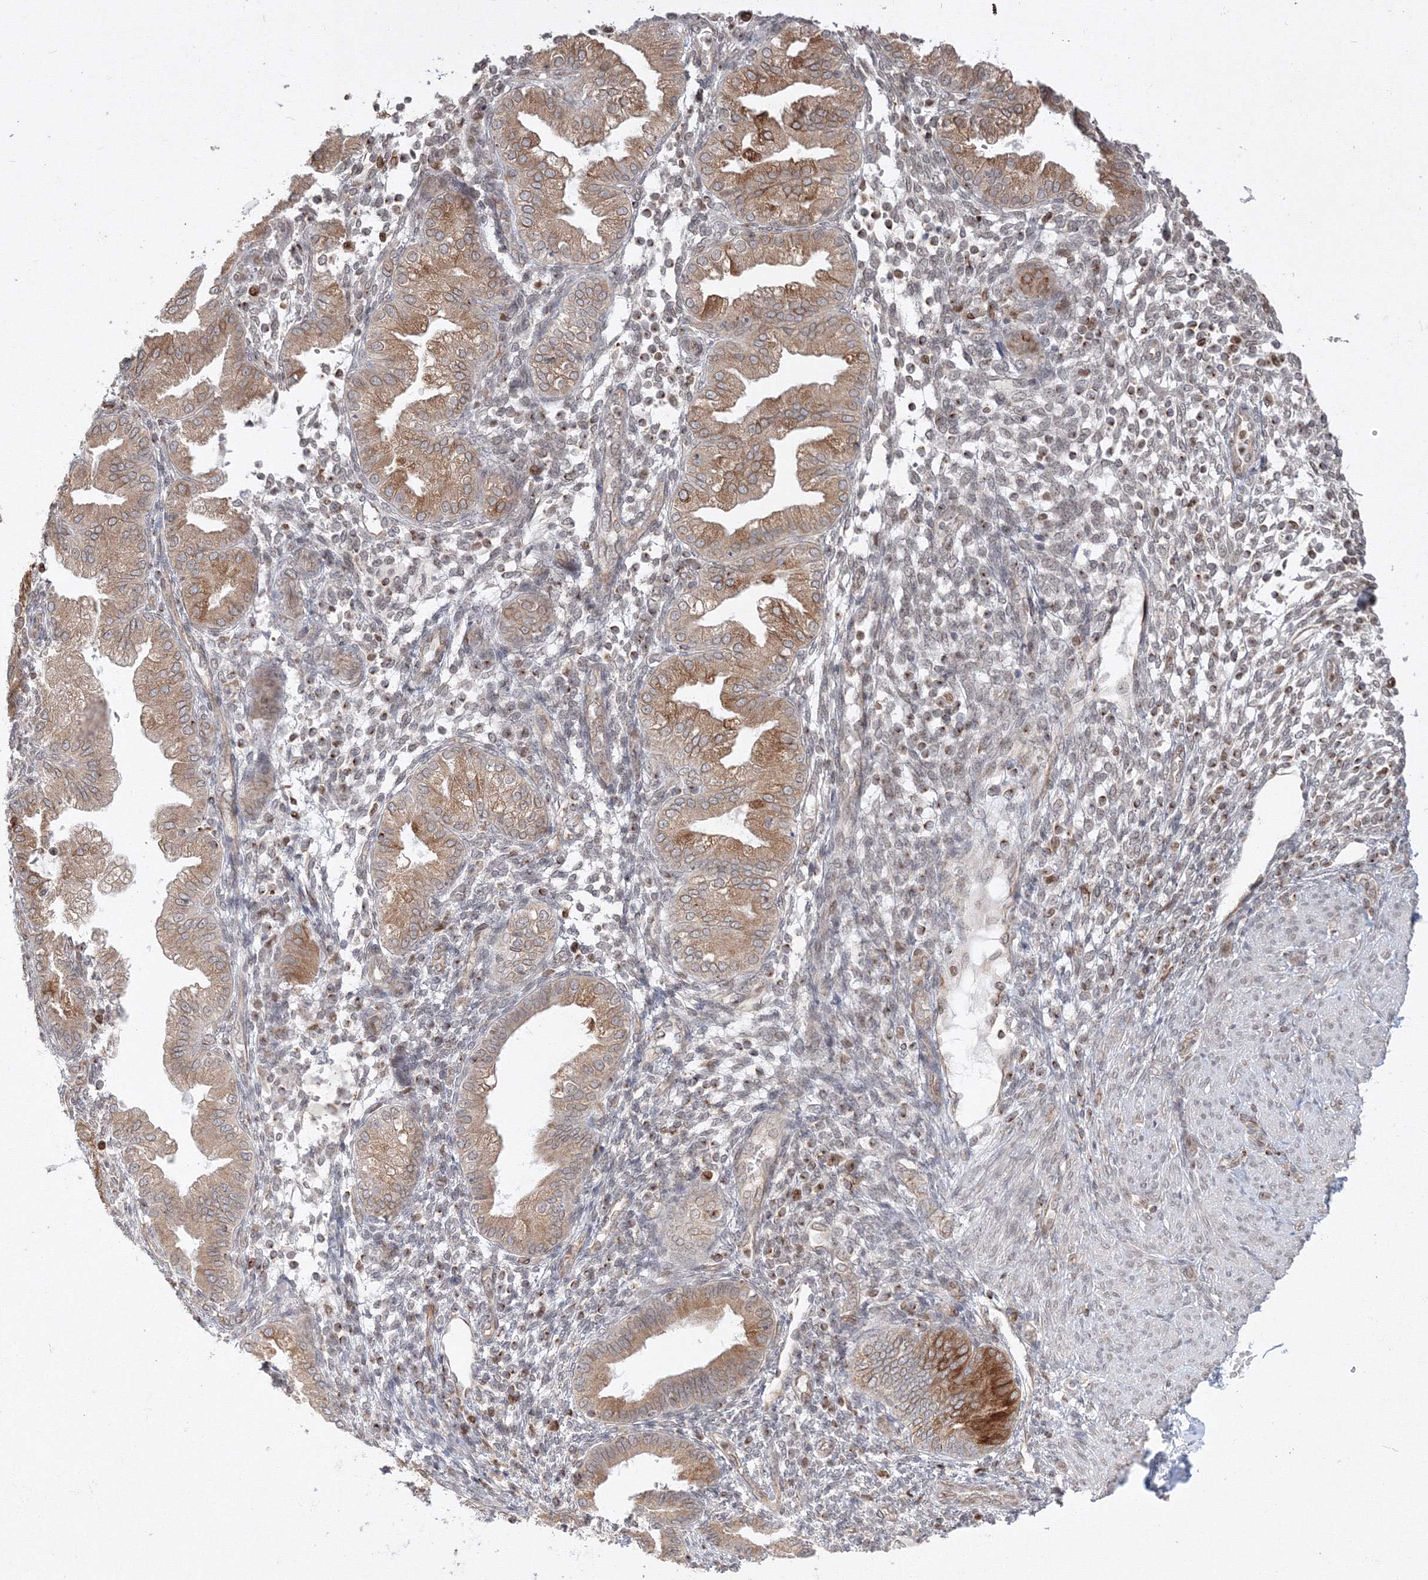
{"staining": {"intensity": "negative", "quantity": "none", "location": "none"}, "tissue": "endometrium", "cell_type": "Cells in endometrial stroma", "image_type": "normal", "snomed": [{"axis": "morphology", "description": "Normal tissue, NOS"}, {"axis": "topography", "description": "Endometrium"}], "caption": "DAB (3,3'-diaminobenzidine) immunohistochemical staining of unremarkable endometrium displays no significant positivity in cells in endometrial stroma. The staining is performed using DAB brown chromogen with nuclei counter-stained in using hematoxylin.", "gene": "TMEM50B", "patient": {"sex": "female", "age": 53}}